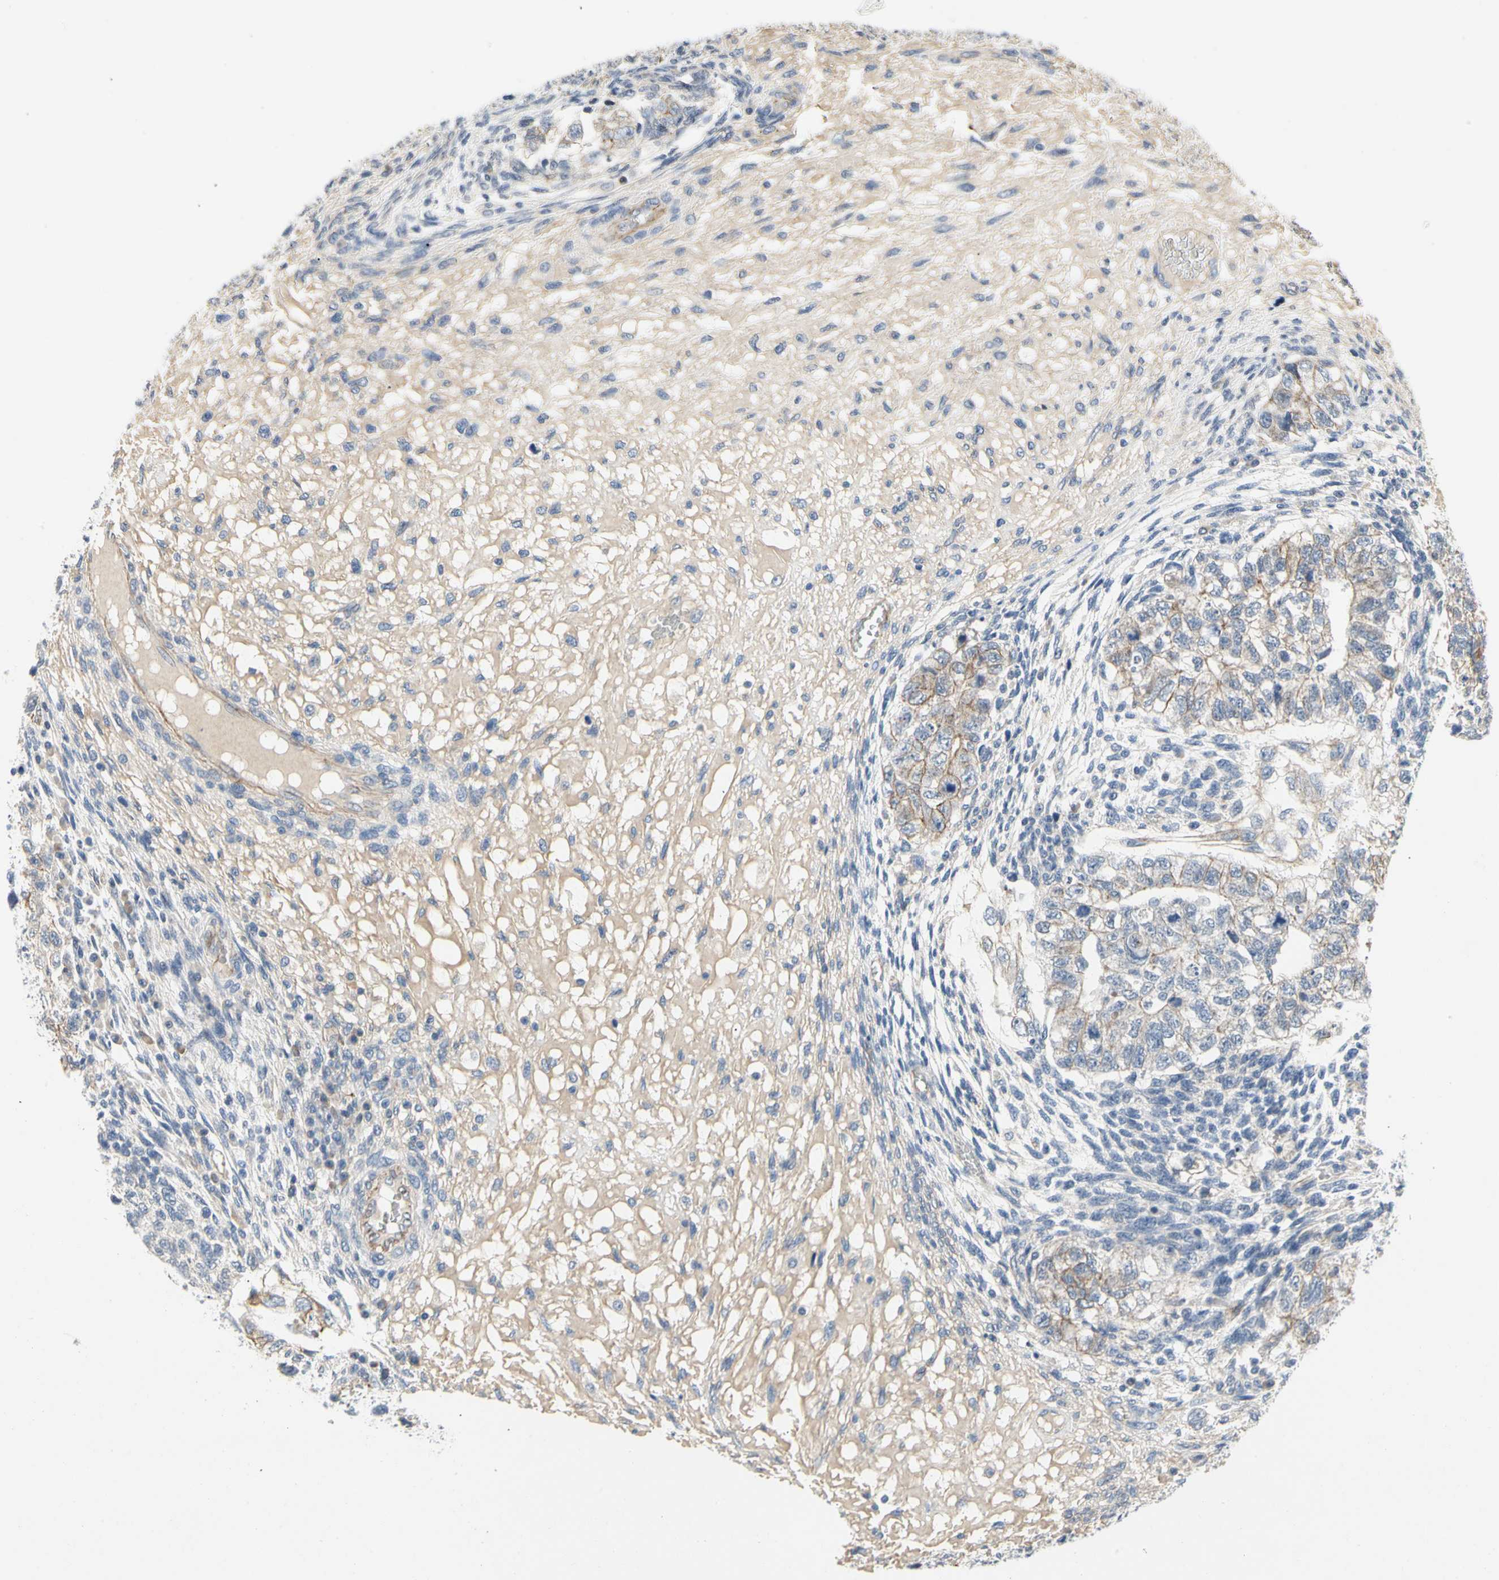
{"staining": {"intensity": "weak", "quantity": "<25%", "location": "cytoplasmic/membranous"}, "tissue": "testis cancer", "cell_type": "Tumor cells", "image_type": "cancer", "snomed": [{"axis": "morphology", "description": "Normal tissue, NOS"}, {"axis": "morphology", "description": "Carcinoma, Embryonal, NOS"}, {"axis": "topography", "description": "Testis"}], "caption": "Micrograph shows no protein positivity in tumor cells of testis cancer tissue. (DAB (3,3'-diaminobenzidine) immunohistochemistry (IHC) with hematoxylin counter stain).", "gene": "LGR6", "patient": {"sex": "male", "age": 36}}